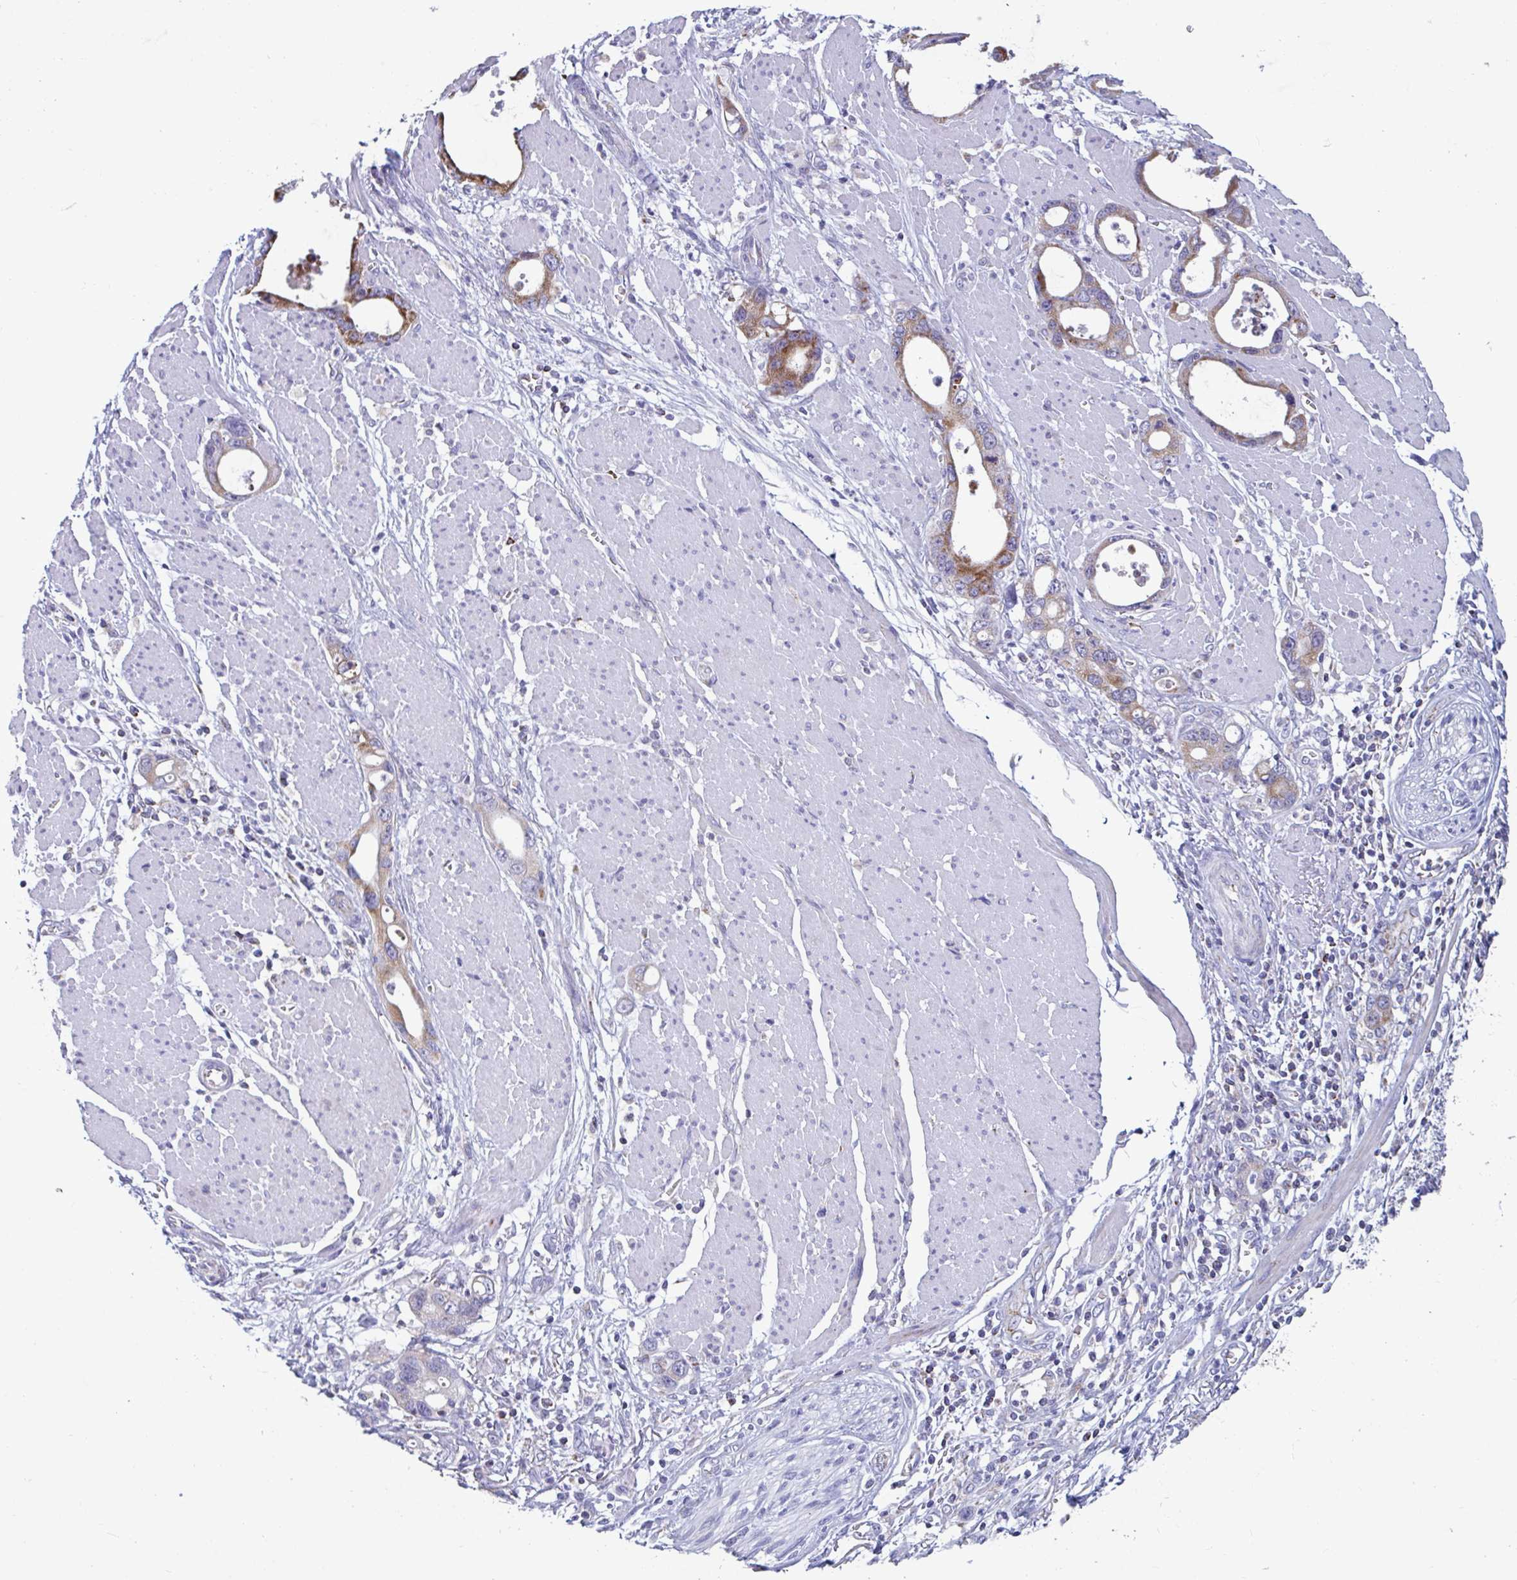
{"staining": {"intensity": "moderate", "quantity": ">75%", "location": "cytoplasmic/membranous"}, "tissue": "stomach cancer", "cell_type": "Tumor cells", "image_type": "cancer", "snomed": [{"axis": "morphology", "description": "Adenocarcinoma, NOS"}, {"axis": "topography", "description": "Stomach, upper"}], "caption": "A photomicrograph of stomach adenocarcinoma stained for a protein exhibits moderate cytoplasmic/membranous brown staining in tumor cells.", "gene": "BCAT2", "patient": {"sex": "male", "age": 74}}